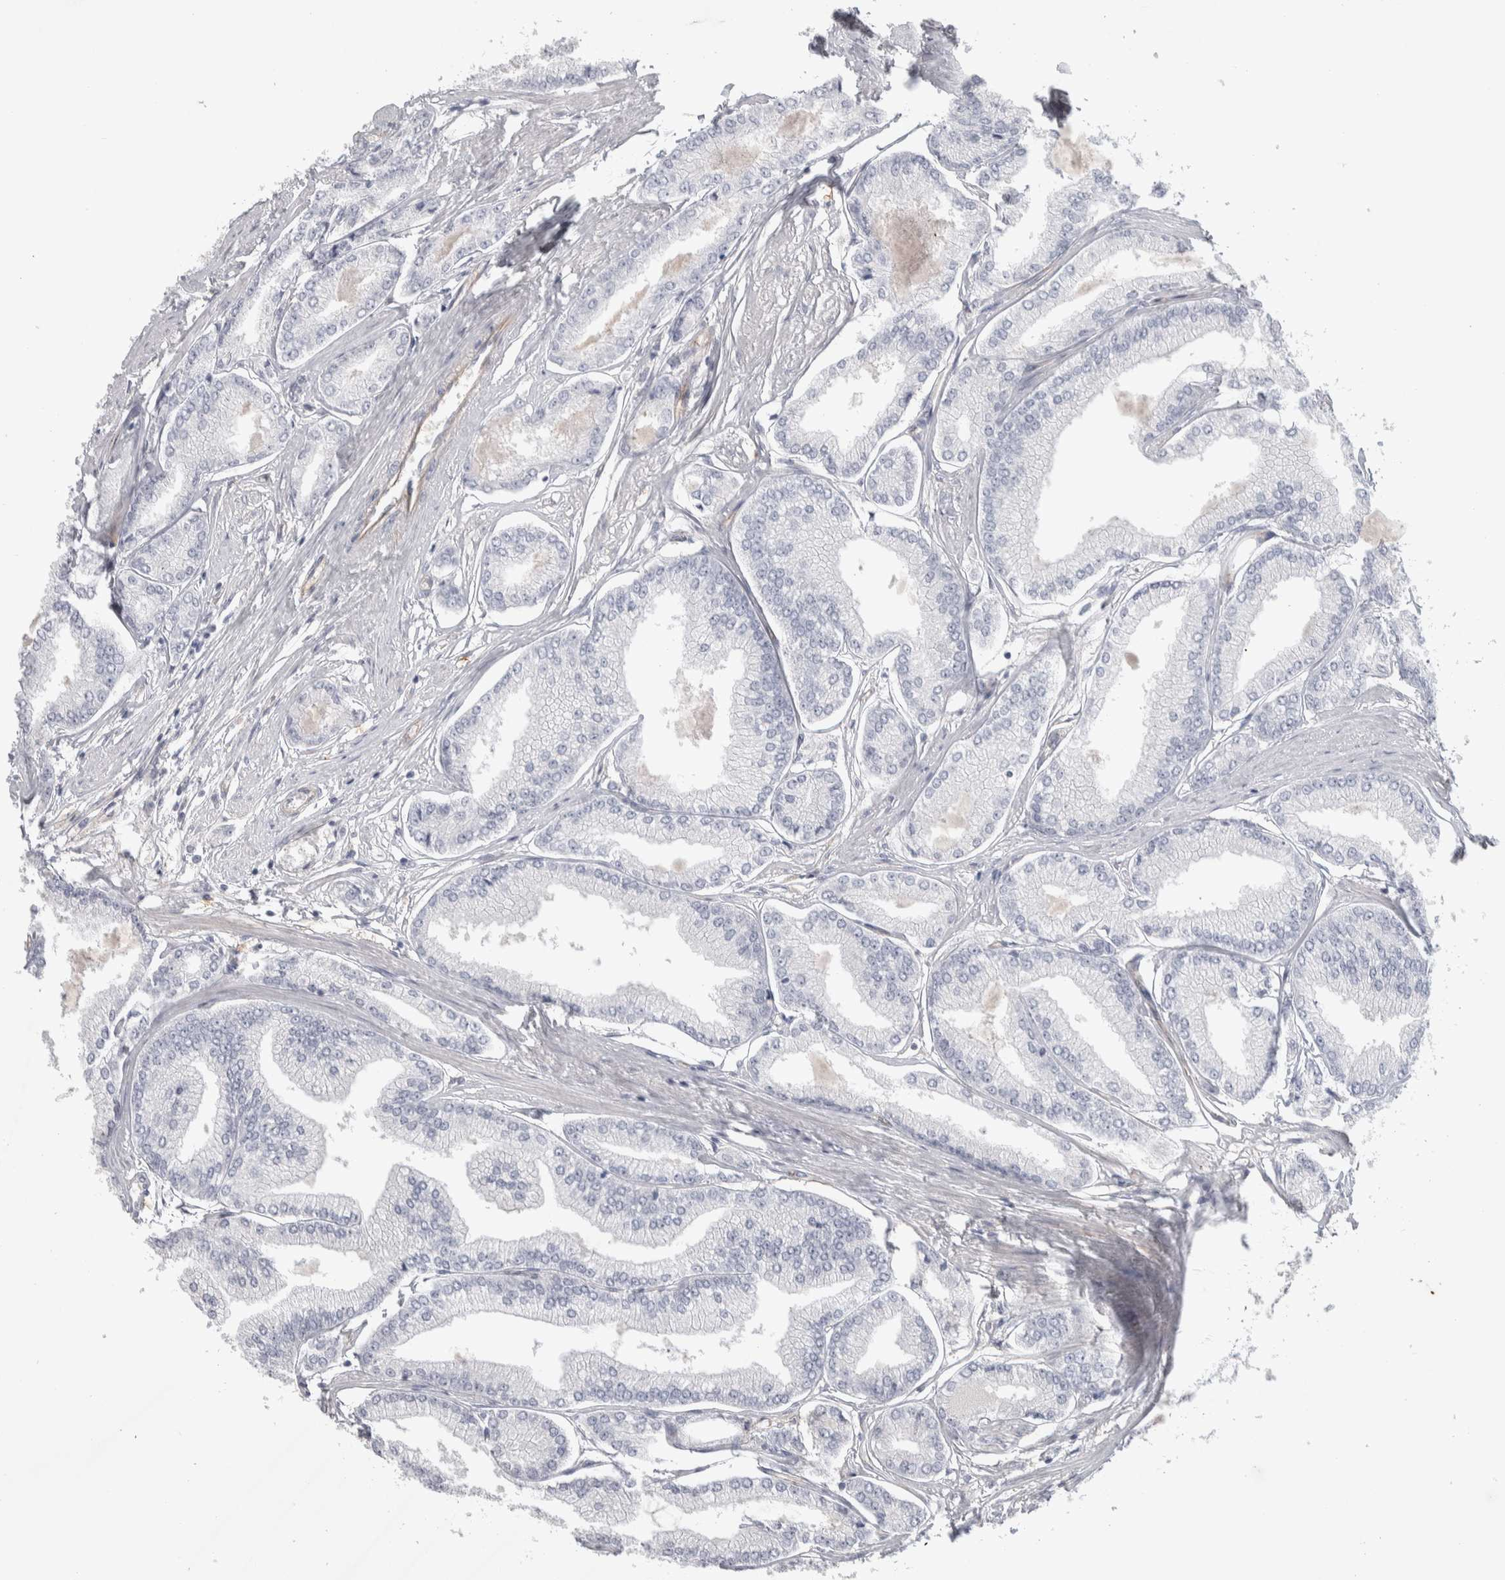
{"staining": {"intensity": "negative", "quantity": "none", "location": "none"}, "tissue": "prostate cancer", "cell_type": "Tumor cells", "image_type": "cancer", "snomed": [{"axis": "morphology", "description": "Adenocarcinoma, Low grade"}, {"axis": "topography", "description": "Prostate"}], "caption": "Immunohistochemistry (IHC) image of human adenocarcinoma (low-grade) (prostate) stained for a protein (brown), which shows no staining in tumor cells.", "gene": "ZNF862", "patient": {"sex": "male", "age": 52}}